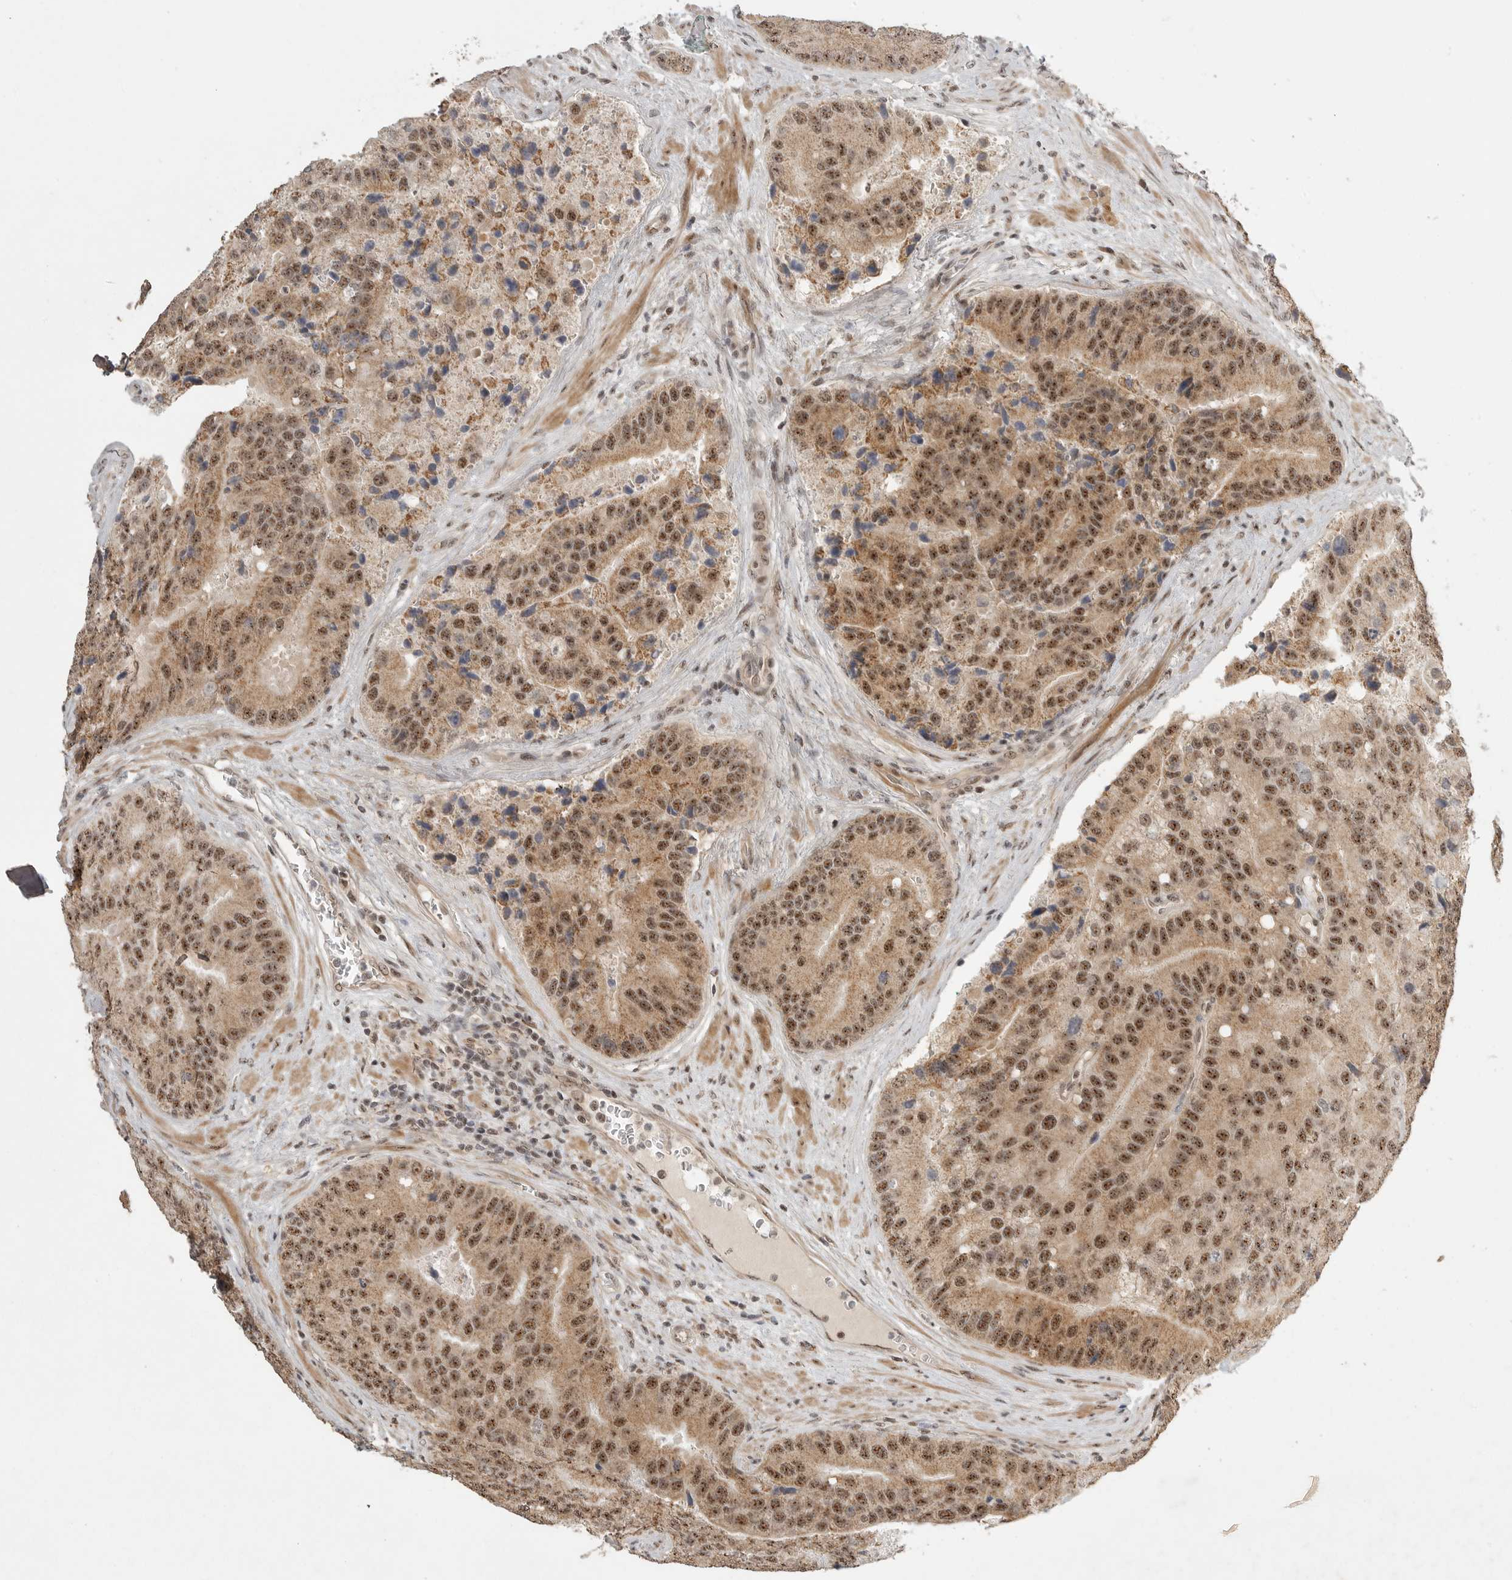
{"staining": {"intensity": "moderate", "quantity": ">75%", "location": "cytoplasmic/membranous,nuclear"}, "tissue": "prostate cancer", "cell_type": "Tumor cells", "image_type": "cancer", "snomed": [{"axis": "morphology", "description": "Adenocarcinoma, High grade"}, {"axis": "topography", "description": "Prostate"}], "caption": "Immunohistochemical staining of human prostate cancer (high-grade adenocarcinoma) exhibits medium levels of moderate cytoplasmic/membranous and nuclear protein staining in about >75% of tumor cells.", "gene": "POMP", "patient": {"sex": "male", "age": 70}}